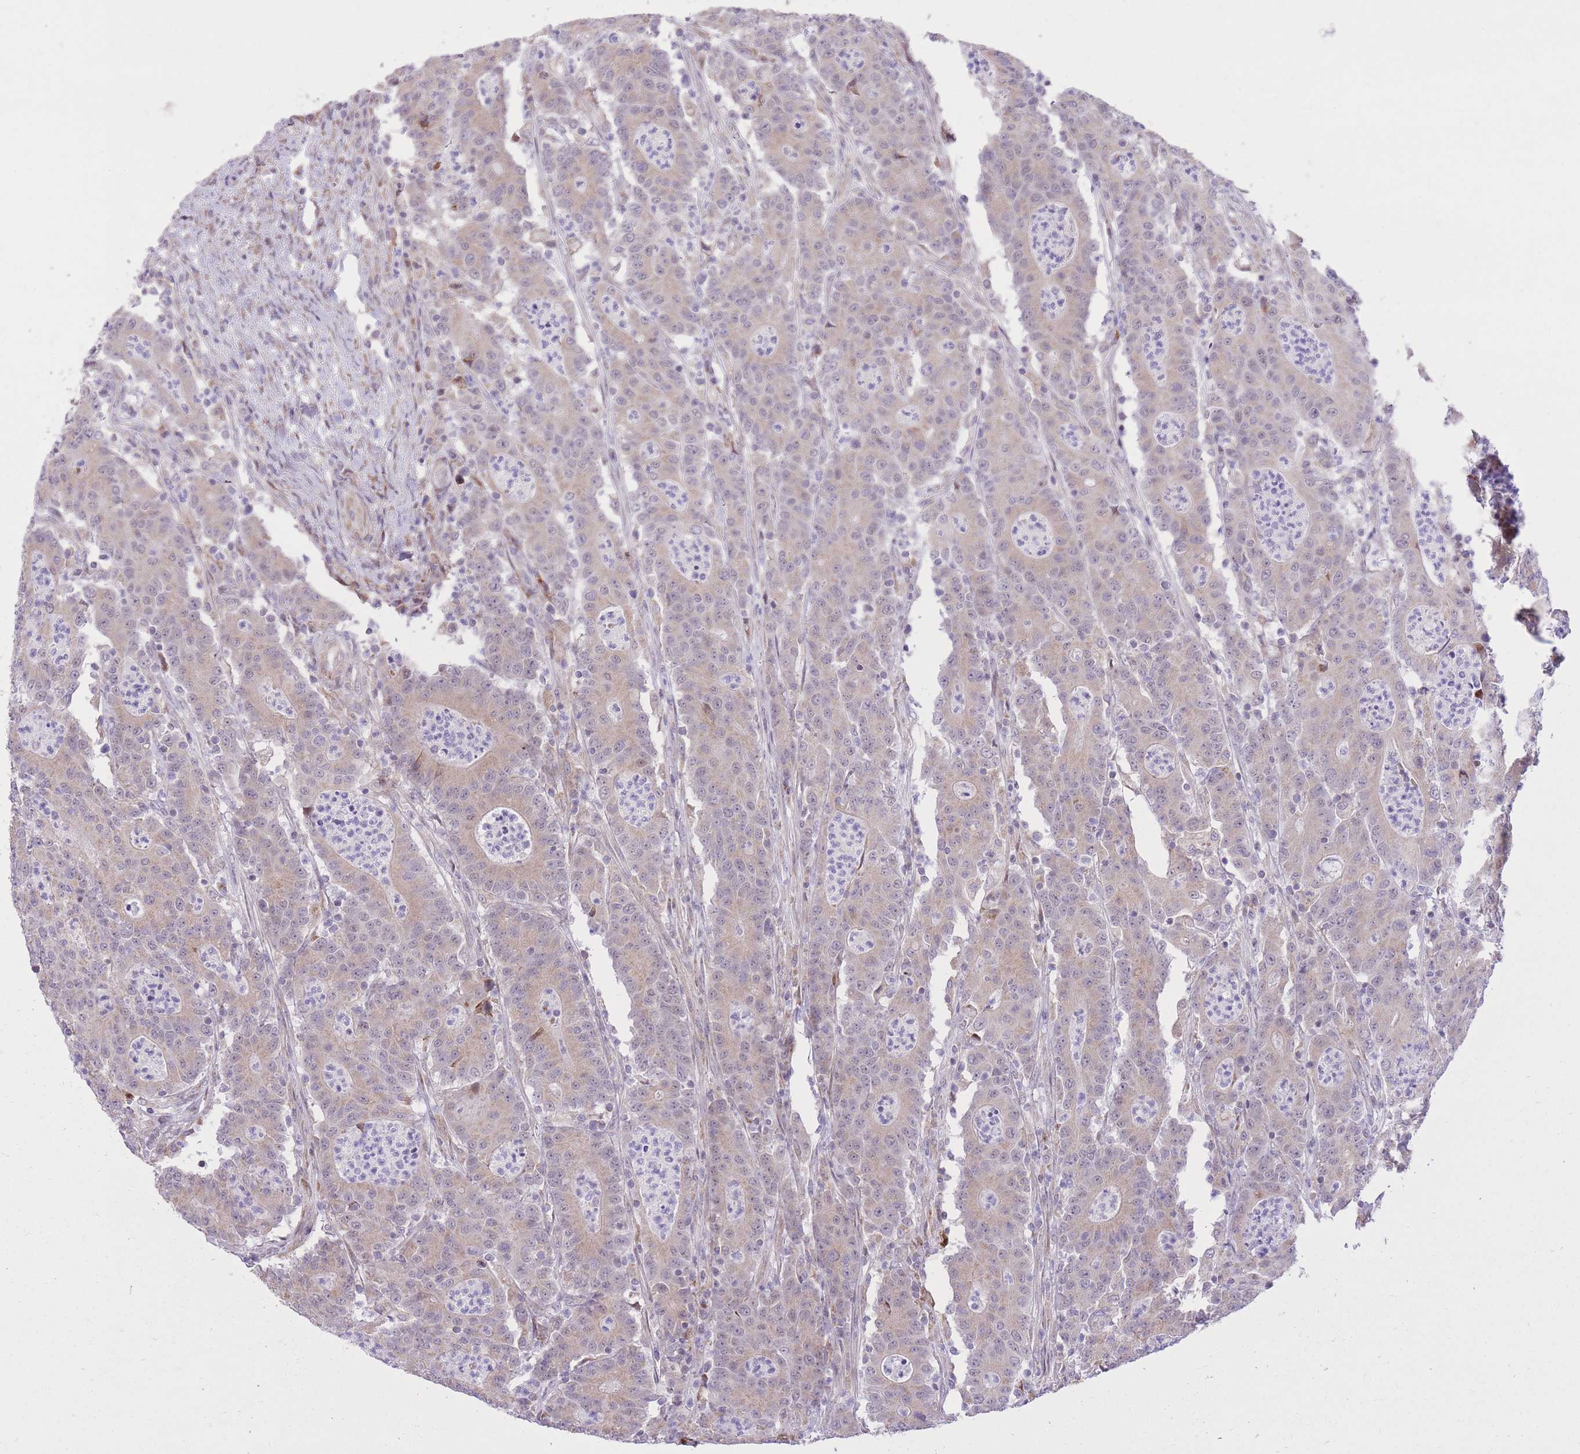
{"staining": {"intensity": "weak", "quantity": ">75%", "location": "cytoplasmic/membranous"}, "tissue": "colorectal cancer", "cell_type": "Tumor cells", "image_type": "cancer", "snomed": [{"axis": "morphology", "description": "Adenocarcinoma, NOS"}, {"axis": "topography", "description": "Colon"}], "caption": "A brown stain shows weak cytoplasmic/membranous positivity of a protein in human colorectal adenocarcinoma tumor cells.", "gene": "SLC4A4", "patient": {"sex": "male", "age": 83}}